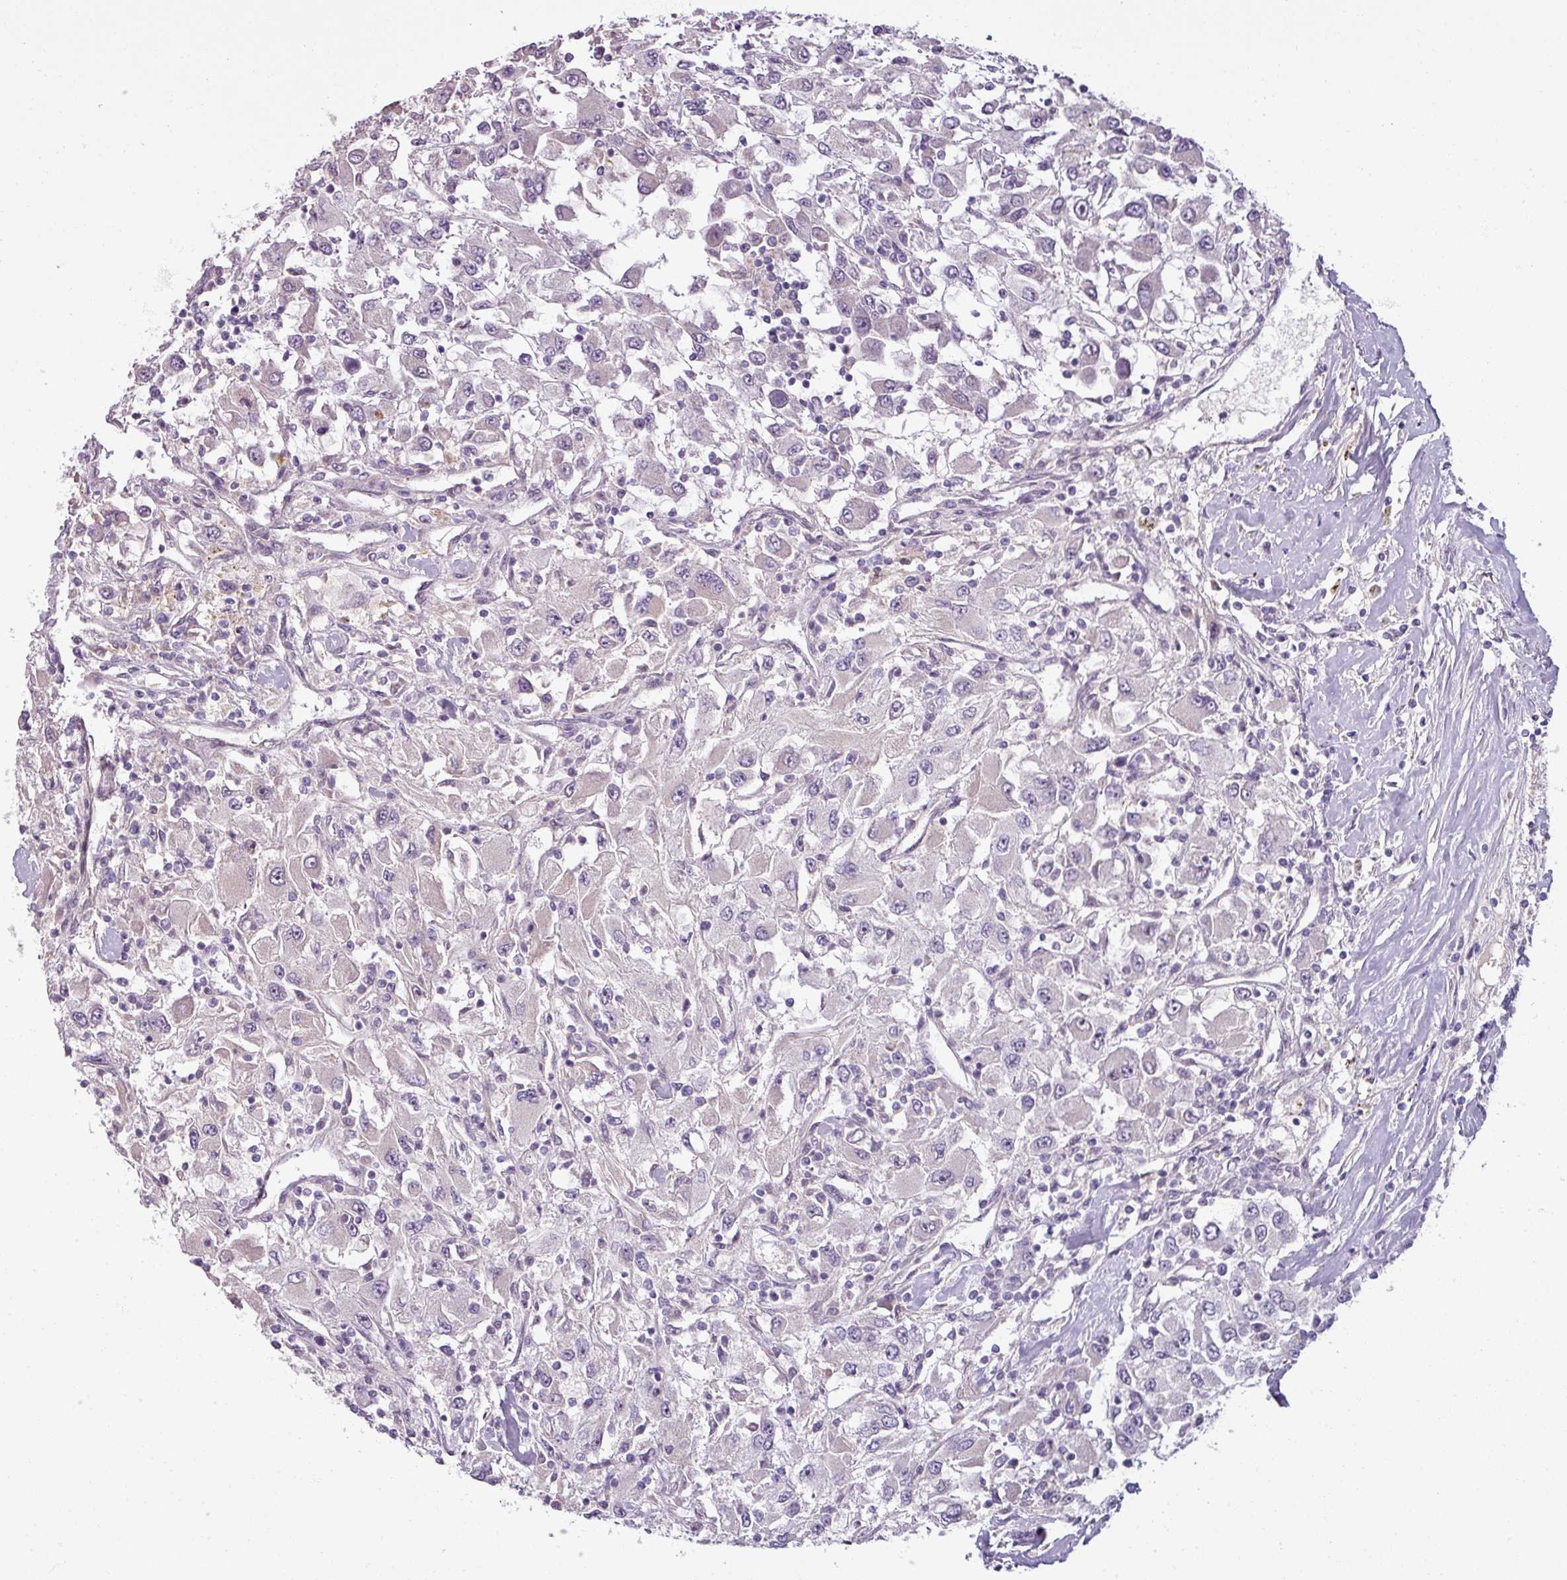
{"staining": {"intensity": "negative", "quantity": "none", "location": "none"}, "tissue": "renal cancer", "cell_type": "Tumor cells", "image_type": "cancer", "snomed": [{"axis": "morphology", "description": "Adenocarcinoma, NOS"}, {"axis": "topography", "description": "Kidney"}], "caption": "A histopathology image of human adenocarcinoma (renal) is negative for staining in tumor cells.", "gene": "UVSSA", "patient": {"sex": "female", "age": 67}}